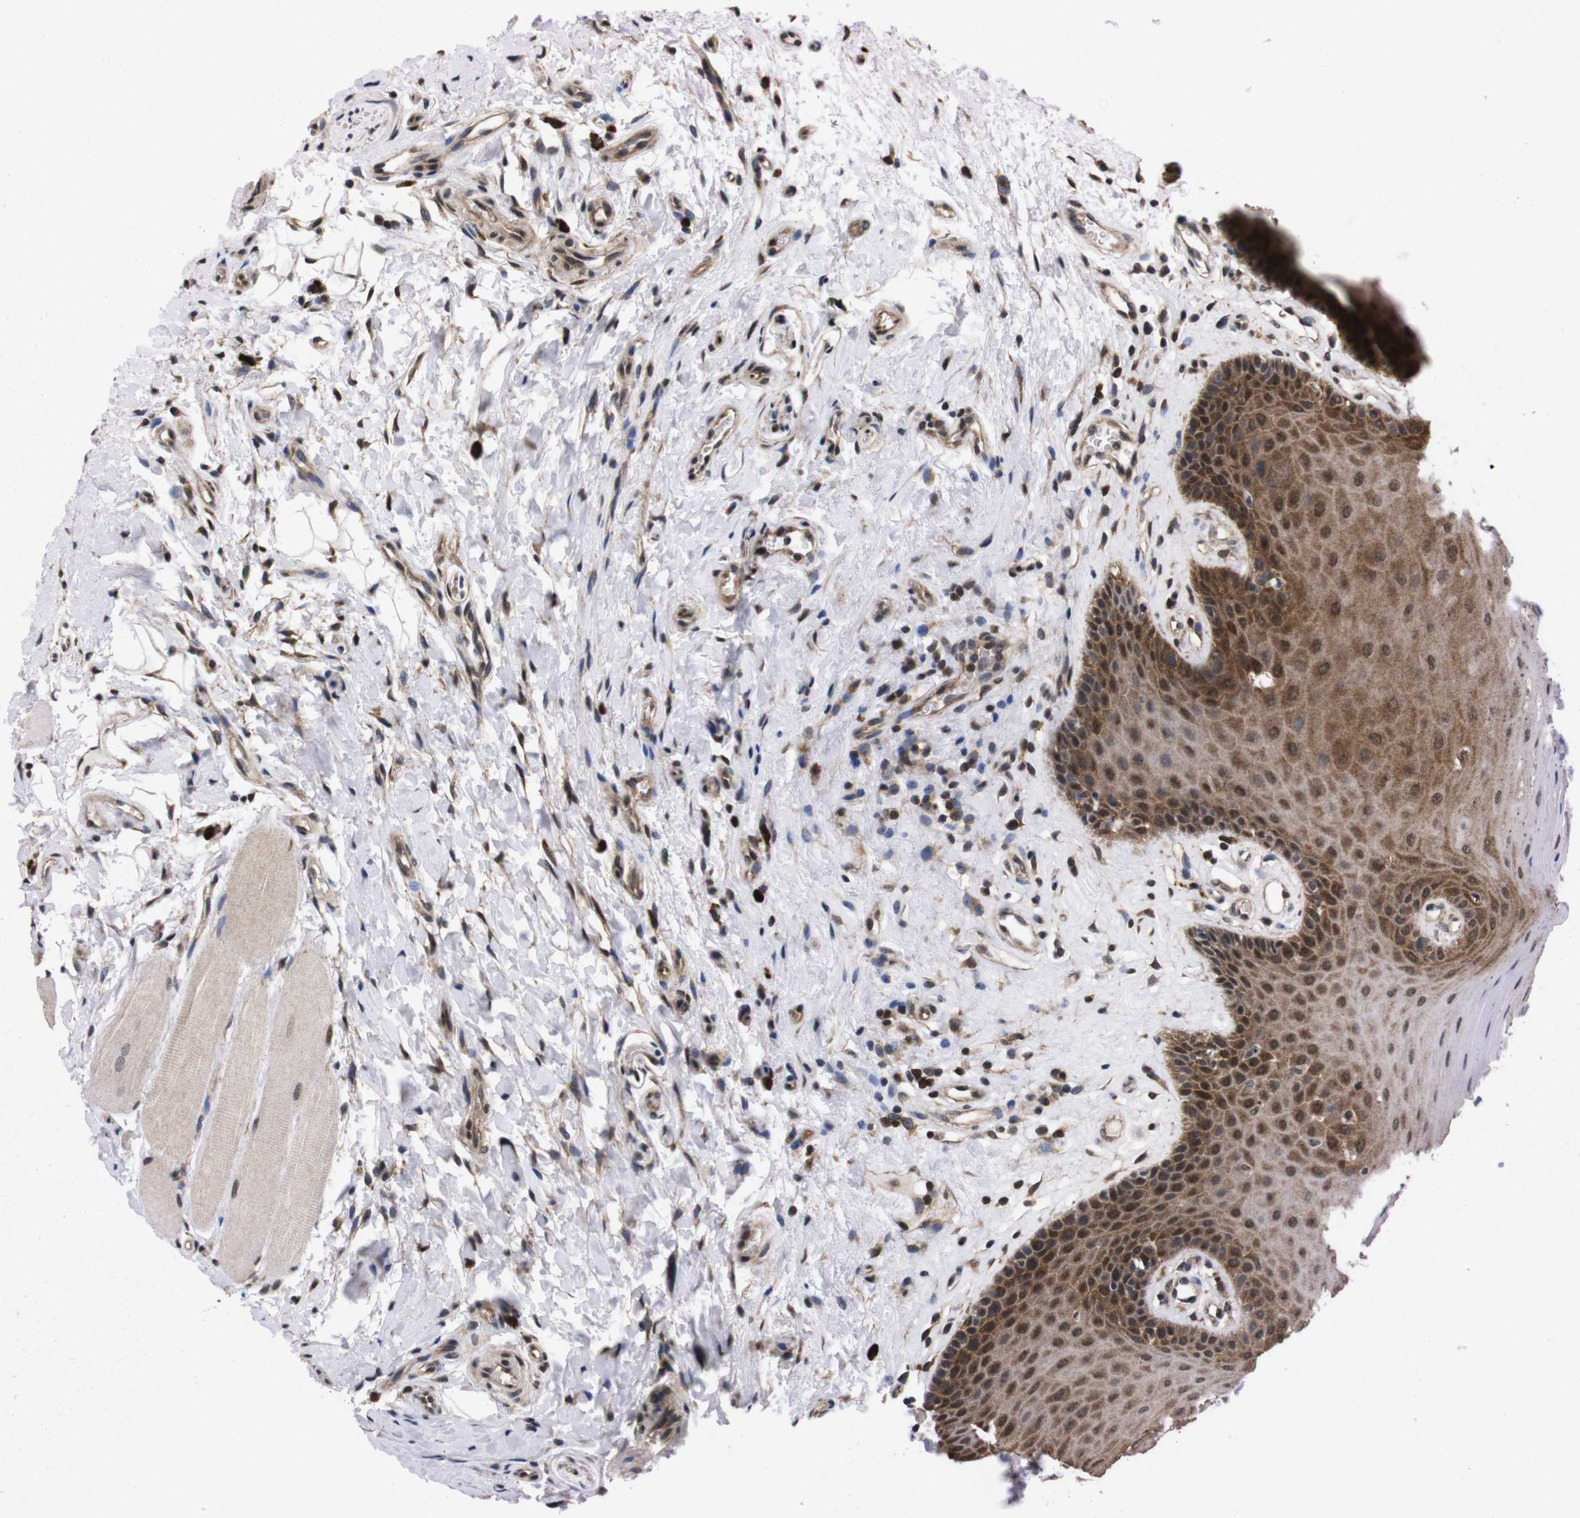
{"staining": {"intensity": "strong", "quantity": ">75%", "location": "cytoplasmic/membranous,nuclear"}, "tissue": "oral mucosa", "cell_type": "Squamous epithelial cells", "image_type": "normal", "snomed": [{"axis": "morphology", "description": "Normal tissue, NOS"}, {"axis": "topography", "description": "Skeletal muscle"}, {"axis": "topography", "description": "Oral tissue"}], "caption": "IHC of normal human oral mucosa shows high levels of strong cytoplasmic/membranous,nuclear staining in approximately >75% of squamous epithelial cells. Immunohistochemistry stains the protein of interest in brown and the nuclei are stained blue.", "gene": "UBQLN2", "patient": {"sex": "male", "age": 58}}